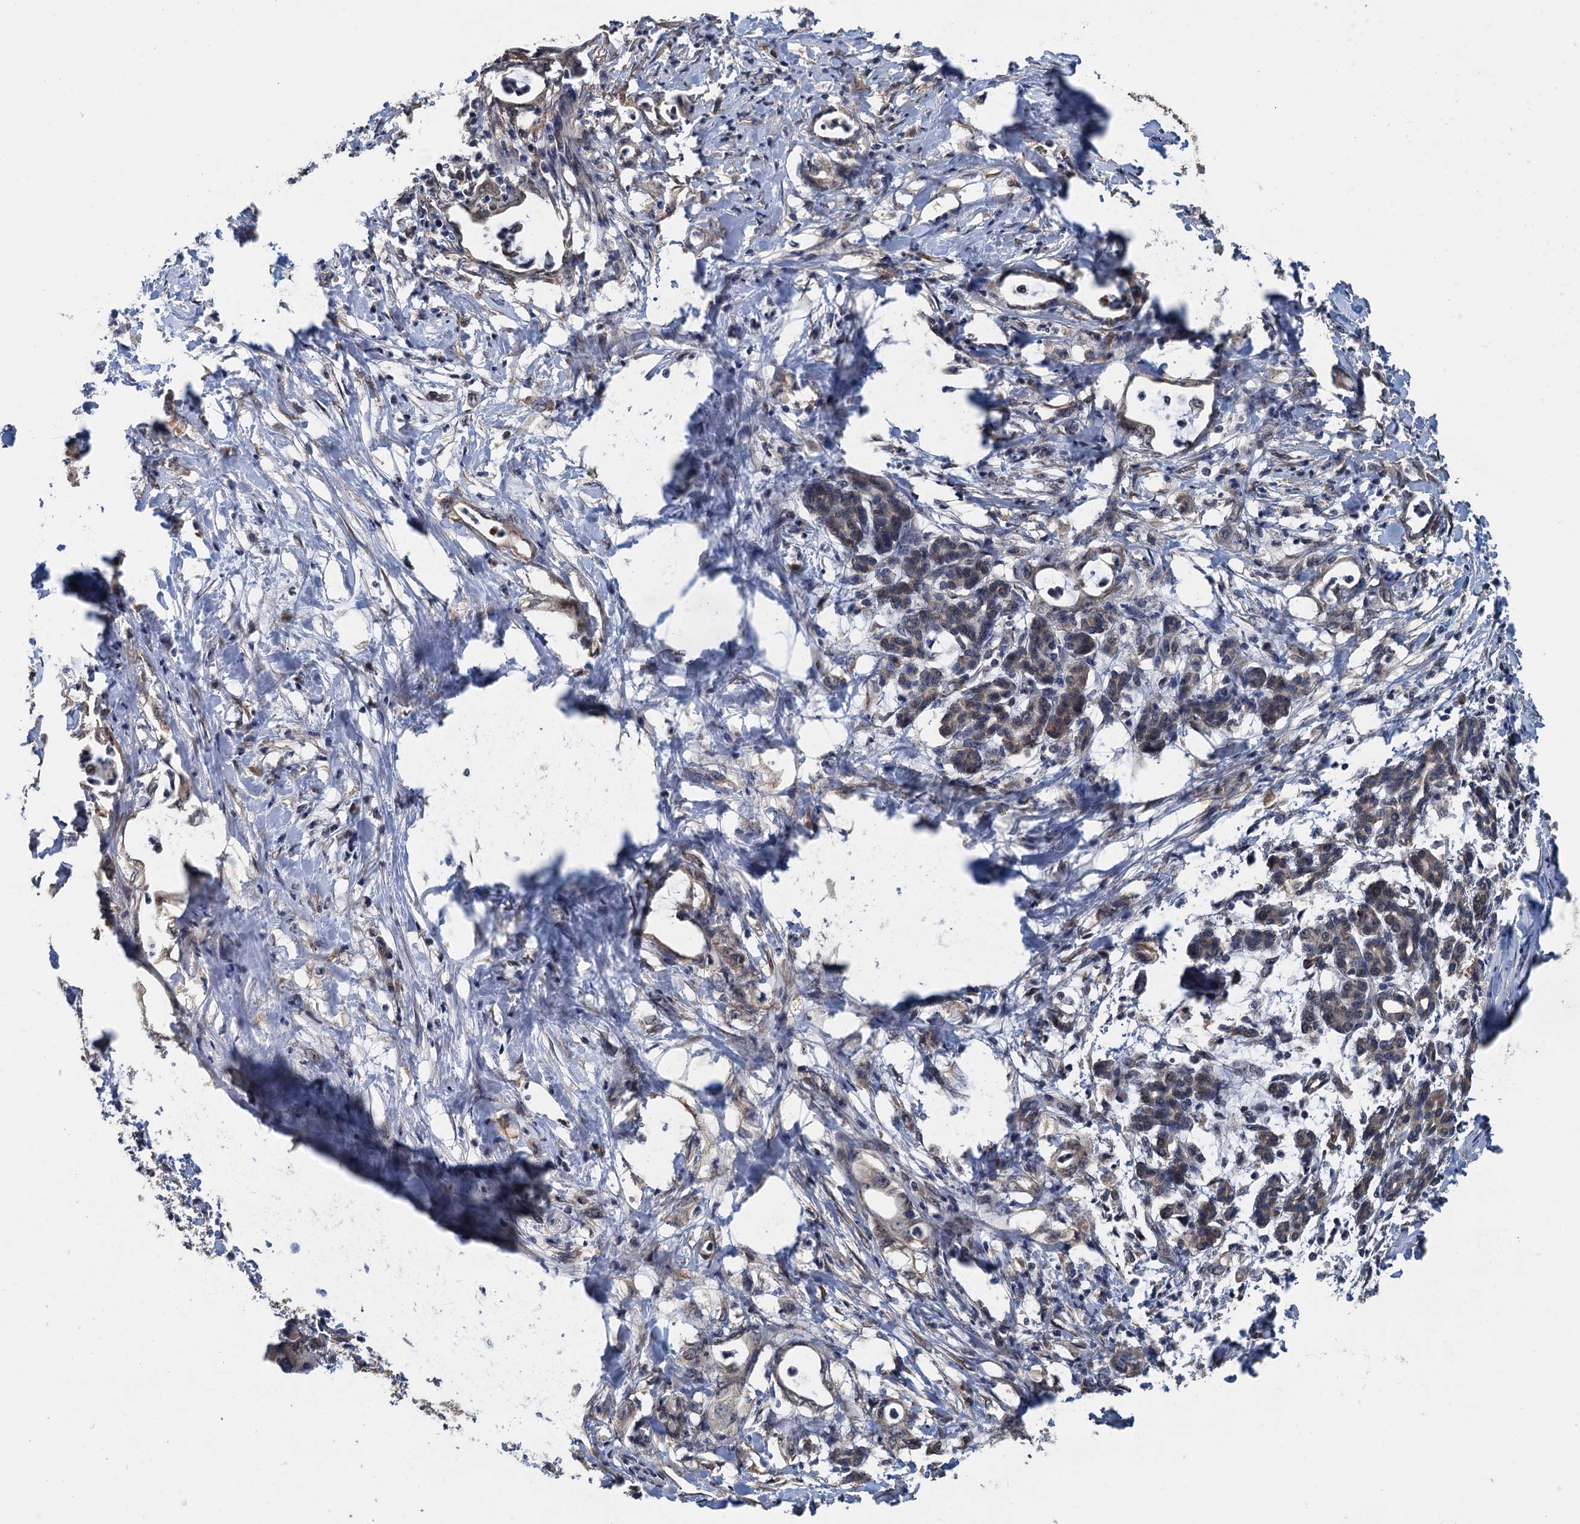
{"staining": {"intensity": "weak", "quantity": "25%-75%", "location": "cytoplasmic/membranous"}, "tissue": "pancreatic cancer", "cell_type": "Tumor cells", "image_type": "cancer", "snomed": [{"axis": "morphology", "description": "Adenocarcinoma, NOS"}, {"axis": "topography", "description": "Pancreas"}], "caption": "Adenocarcinoma (pancreatic) stained with immunohistochemistry shows weak cytoplasmic/membranous expression in about 25%-75% of tumor cells.", "gene": "MEAK7", "patient": {"sex": "female", "age": 55}}